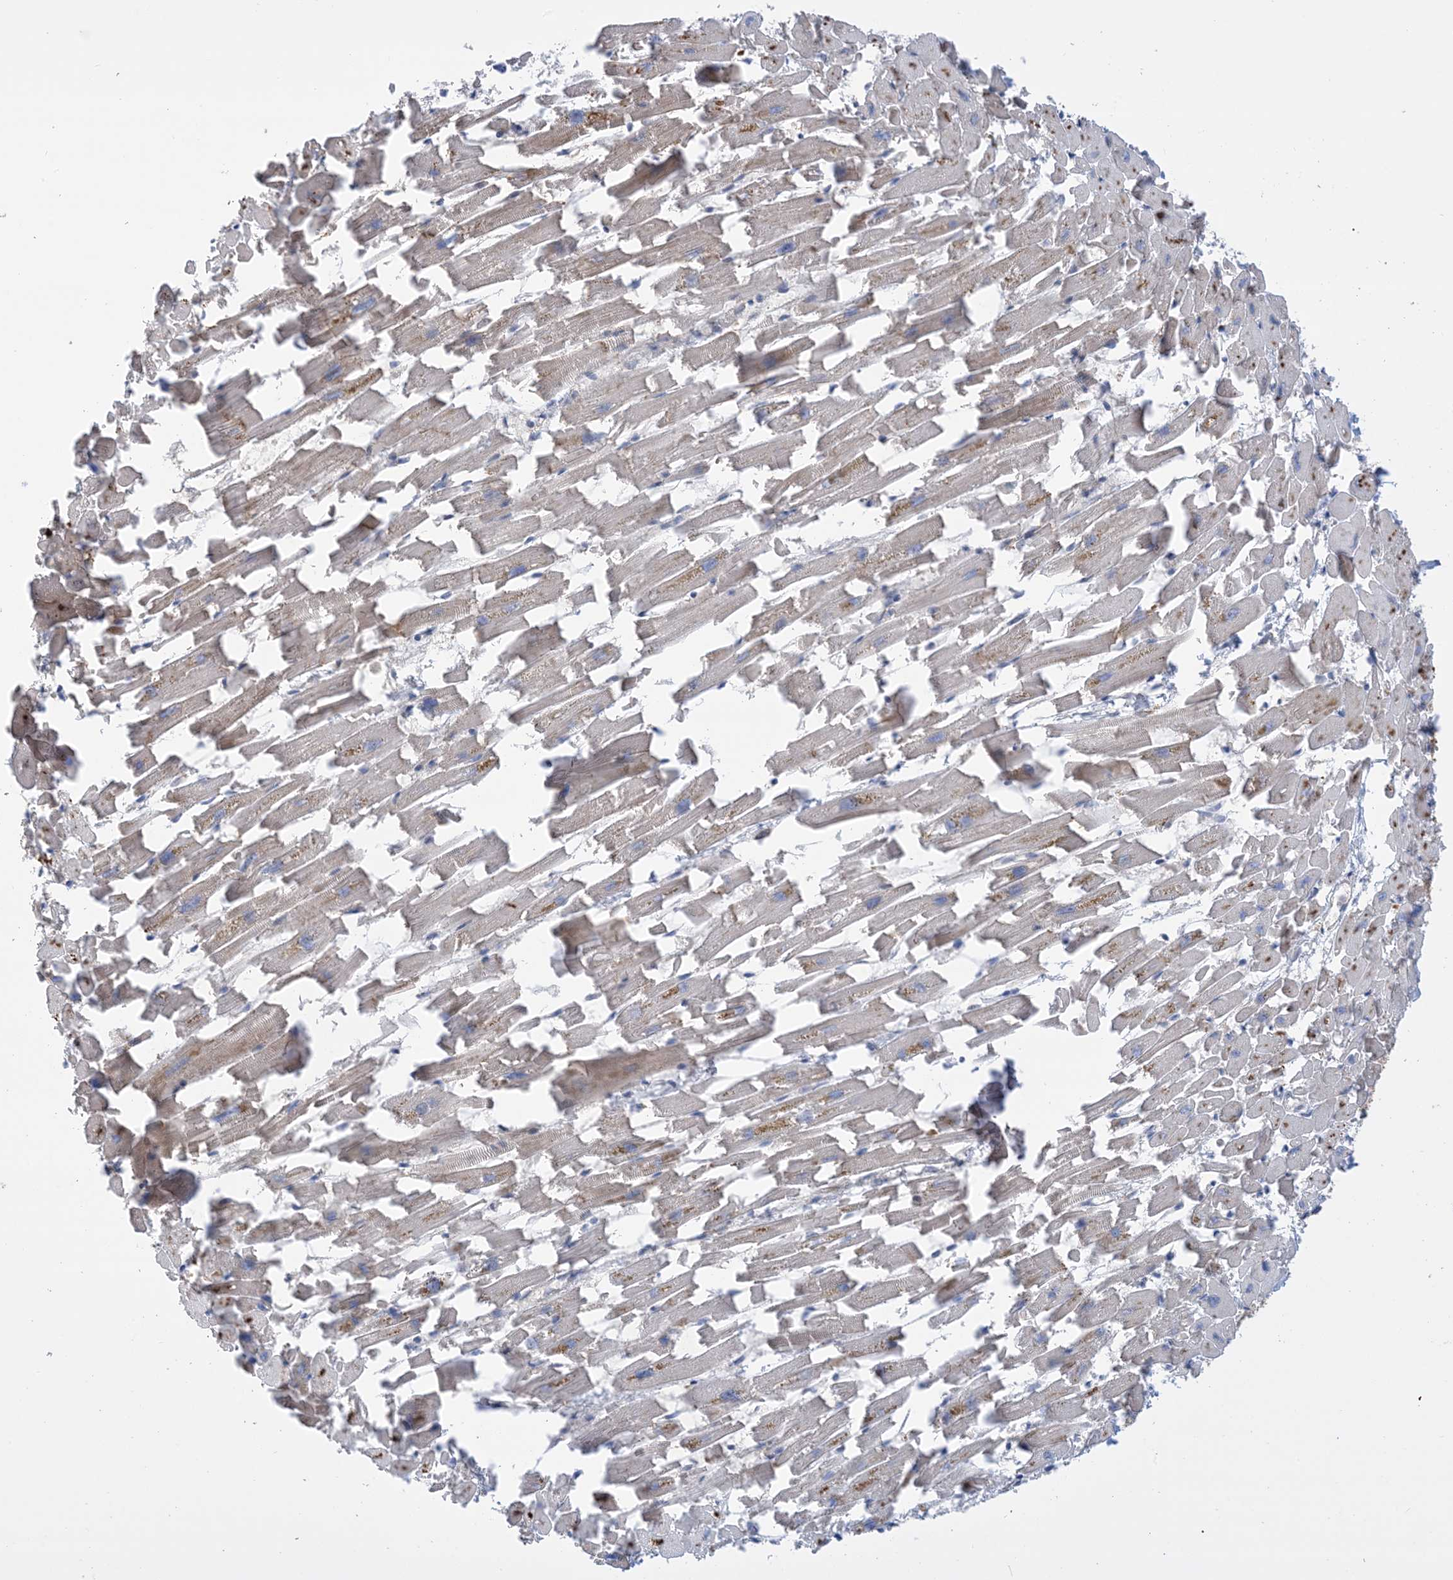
{"staining": {"intensity": "moderate", "quantity": "25%-75%", "location": "cytoplasmic/membranous"}, "tissue": "heart muscle", "cell_type": "Cardiomyocytes", "image_type": "normal", "snomed": [{"axis": "morphology", "description": "Normal tissue, NOS"}, {"axis": "topography", "description": "Heart"}], "caption": "IHC of normal human heart muscle displays medium levels of moderate cytoplasmic/membranous positivity in about 25%-75% of cardiomyocytes.", "gene": "CLEC16A", "patient": {"sex": "female", "age": 64}}